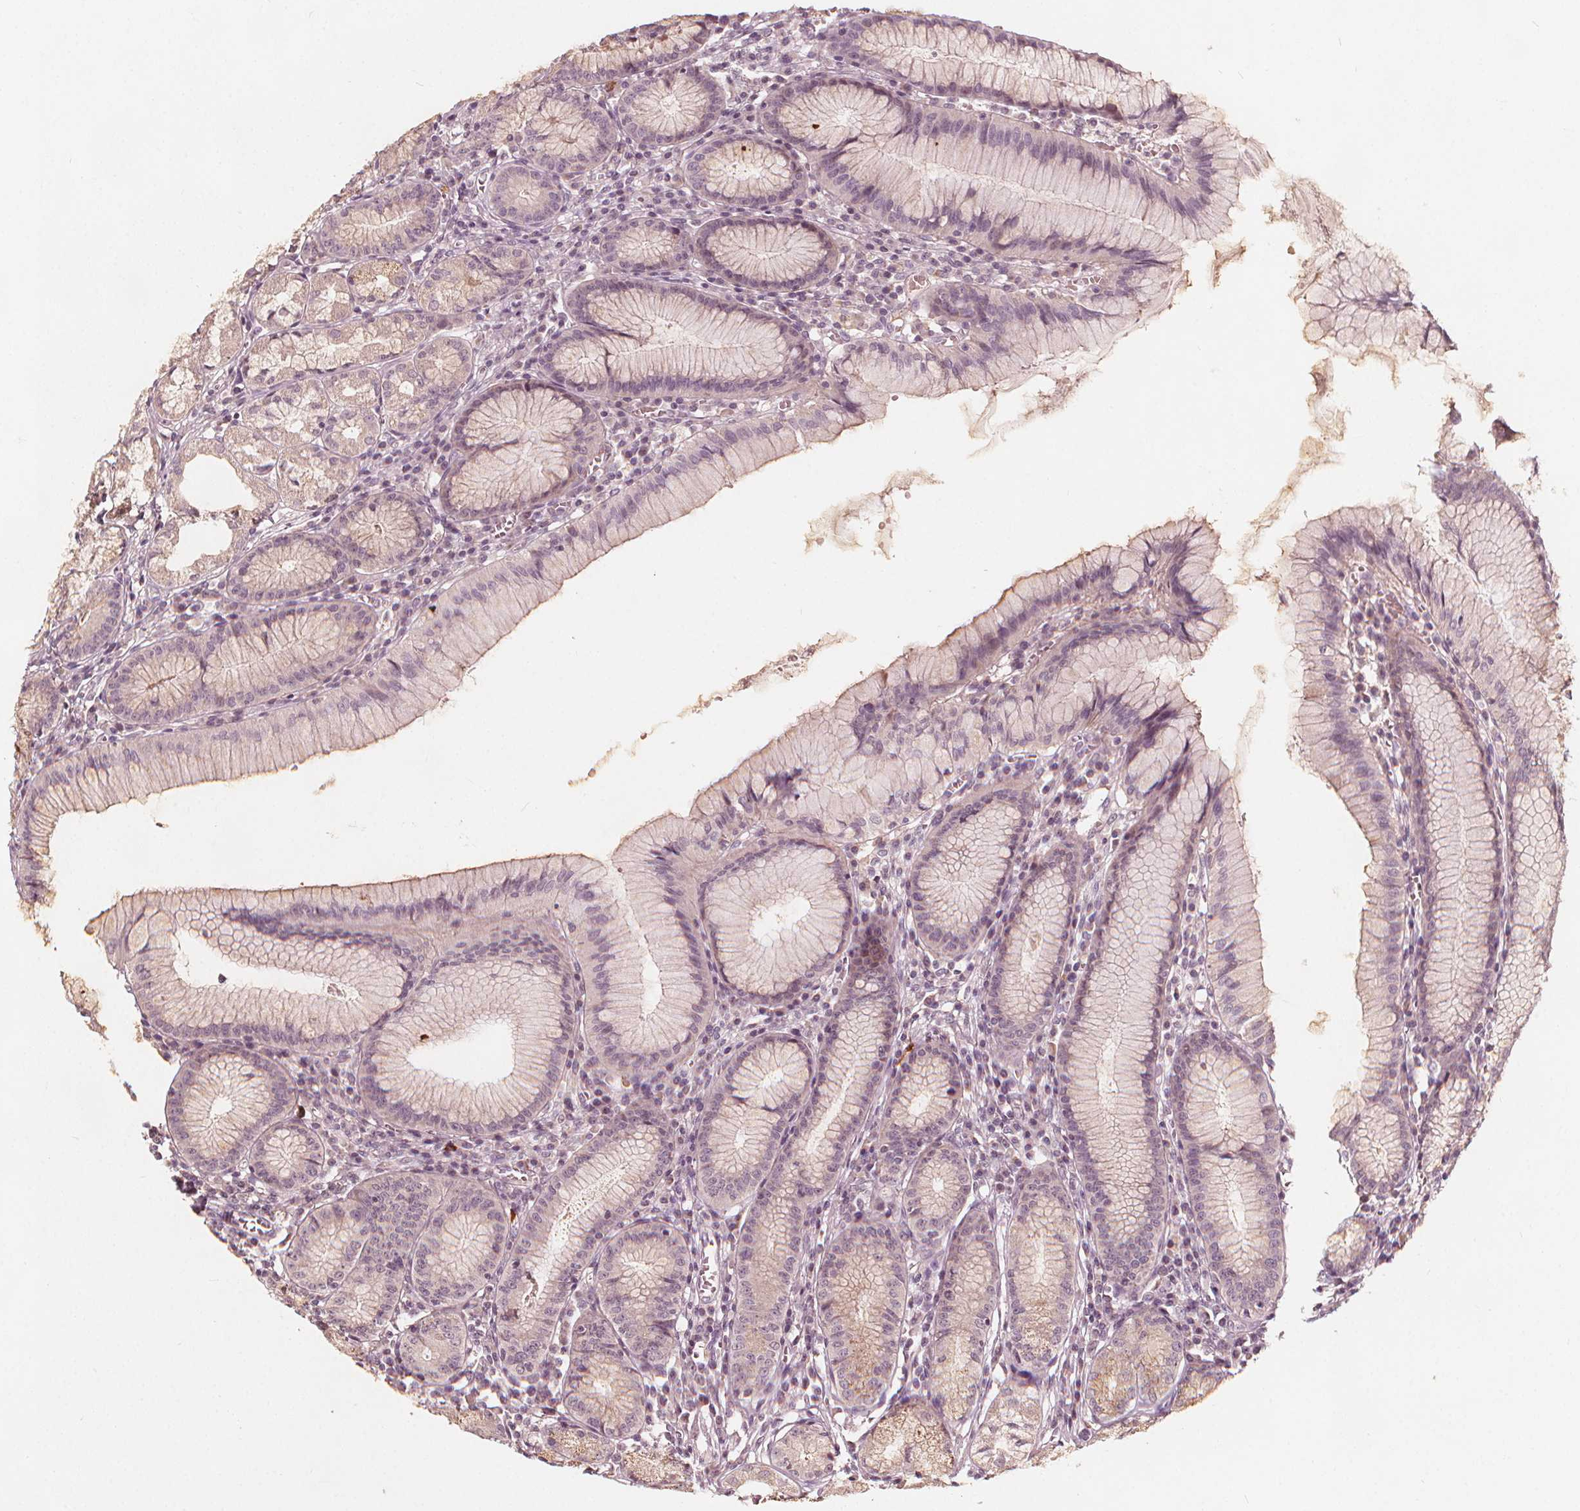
{"staining": {"intensity": "weak", "quantity": ">75%", "location": "cytoplasmic/membranous"}, "tissue": "stomach", "cell_type": "Glandular cells", "image_type": "normal", "snomed": [{"axis": "morphology", "description": "Normal tissue, NOS"}, {"axis": "topography", "description": "Stomach"}], "caption": "Approximately >75% of glandular cells in benign human stomach display weak cytoplasmic/membranous protein positivity as visualized by brown immunohistochemical staining.", "gene": "NPC1L1", "patient": {"sex": "male", "age": 55}}